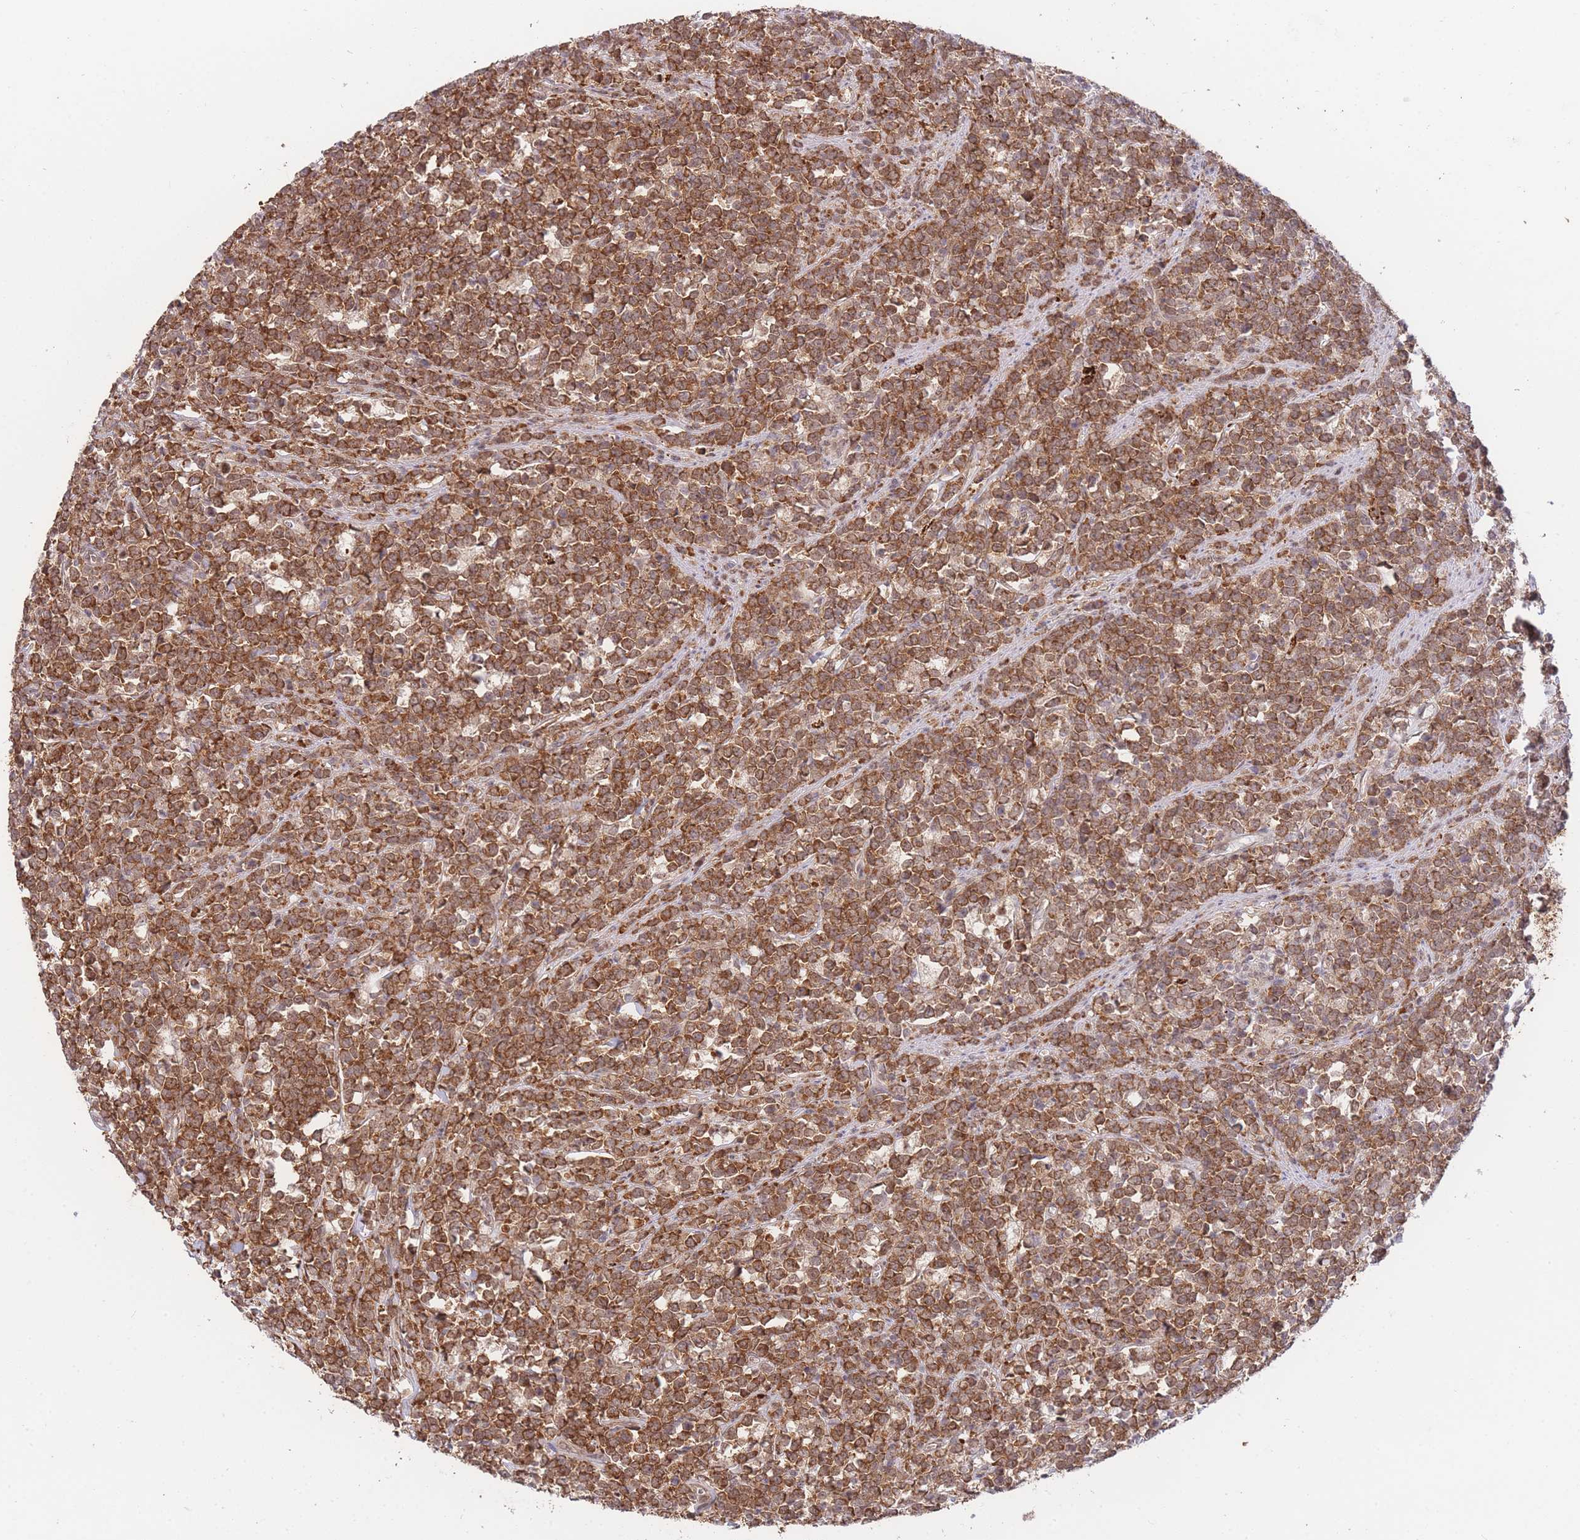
{"staining": {"intensity": "strong", "quantity": ">75%", "location": "cytoplasmic/membranous"}, "tissue": "lymphoma", "cell_type": "Tumor cells", "image_type": "cancer", "snomed": [{"axis": "morphology", "description": "Malignant lymphoma, non-Hodgkin's type, High grade"}, {"axis": "topography", "description": "Small intestine"}, {"axis": "topography", "description": "Colon"}], "caption": "Immunohistochemistry (IHC) of human high-grade malignant lymphoma, non-Hodgkin's type demonstrates high levels of strong cytoplasmic/membranous staining in about >75% of tumor cells.", "gene": "EXOSC8", "patient": {"sex": "male", "age": 8}}